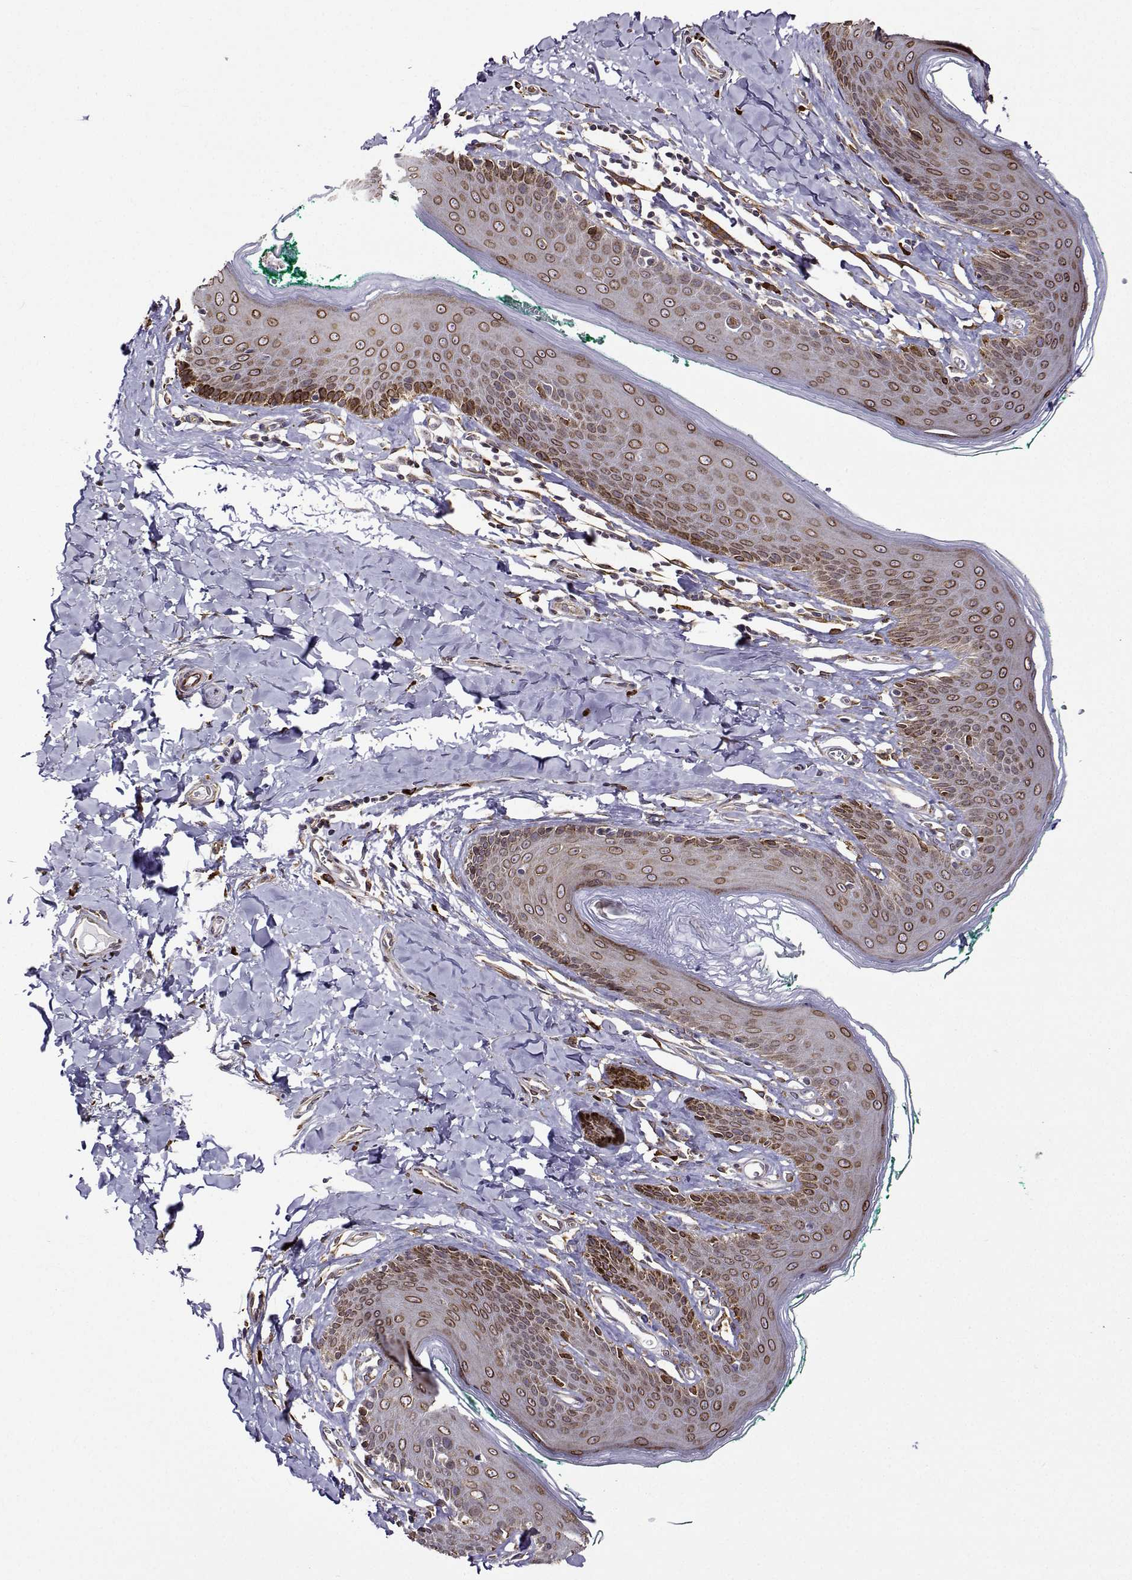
{"staining": {"intensity": "moderate", "quantity": ">75%", "location": "cytoplasmic/membranous,nuclear"}, "tissue": "skin", "cell_type": "Epidermal cells", "image_type": "normal", "snomed": [{"axis": "morphology", "description": "Normal tissue, NOS"}, {"axis": "topography", "description": "Vulva"}, {"axis": "topography", "description": "Peripheral nerve tissue"}], "caption": "This photomicrograph shows immunohistochemistry staining of normal skin, with medium moderate cytoplasmic/membranous,nuclear staining in about >75% of epidermal cells.", "gene": "PGRMC2", "patient": {"sex": "female", "age": 66}}